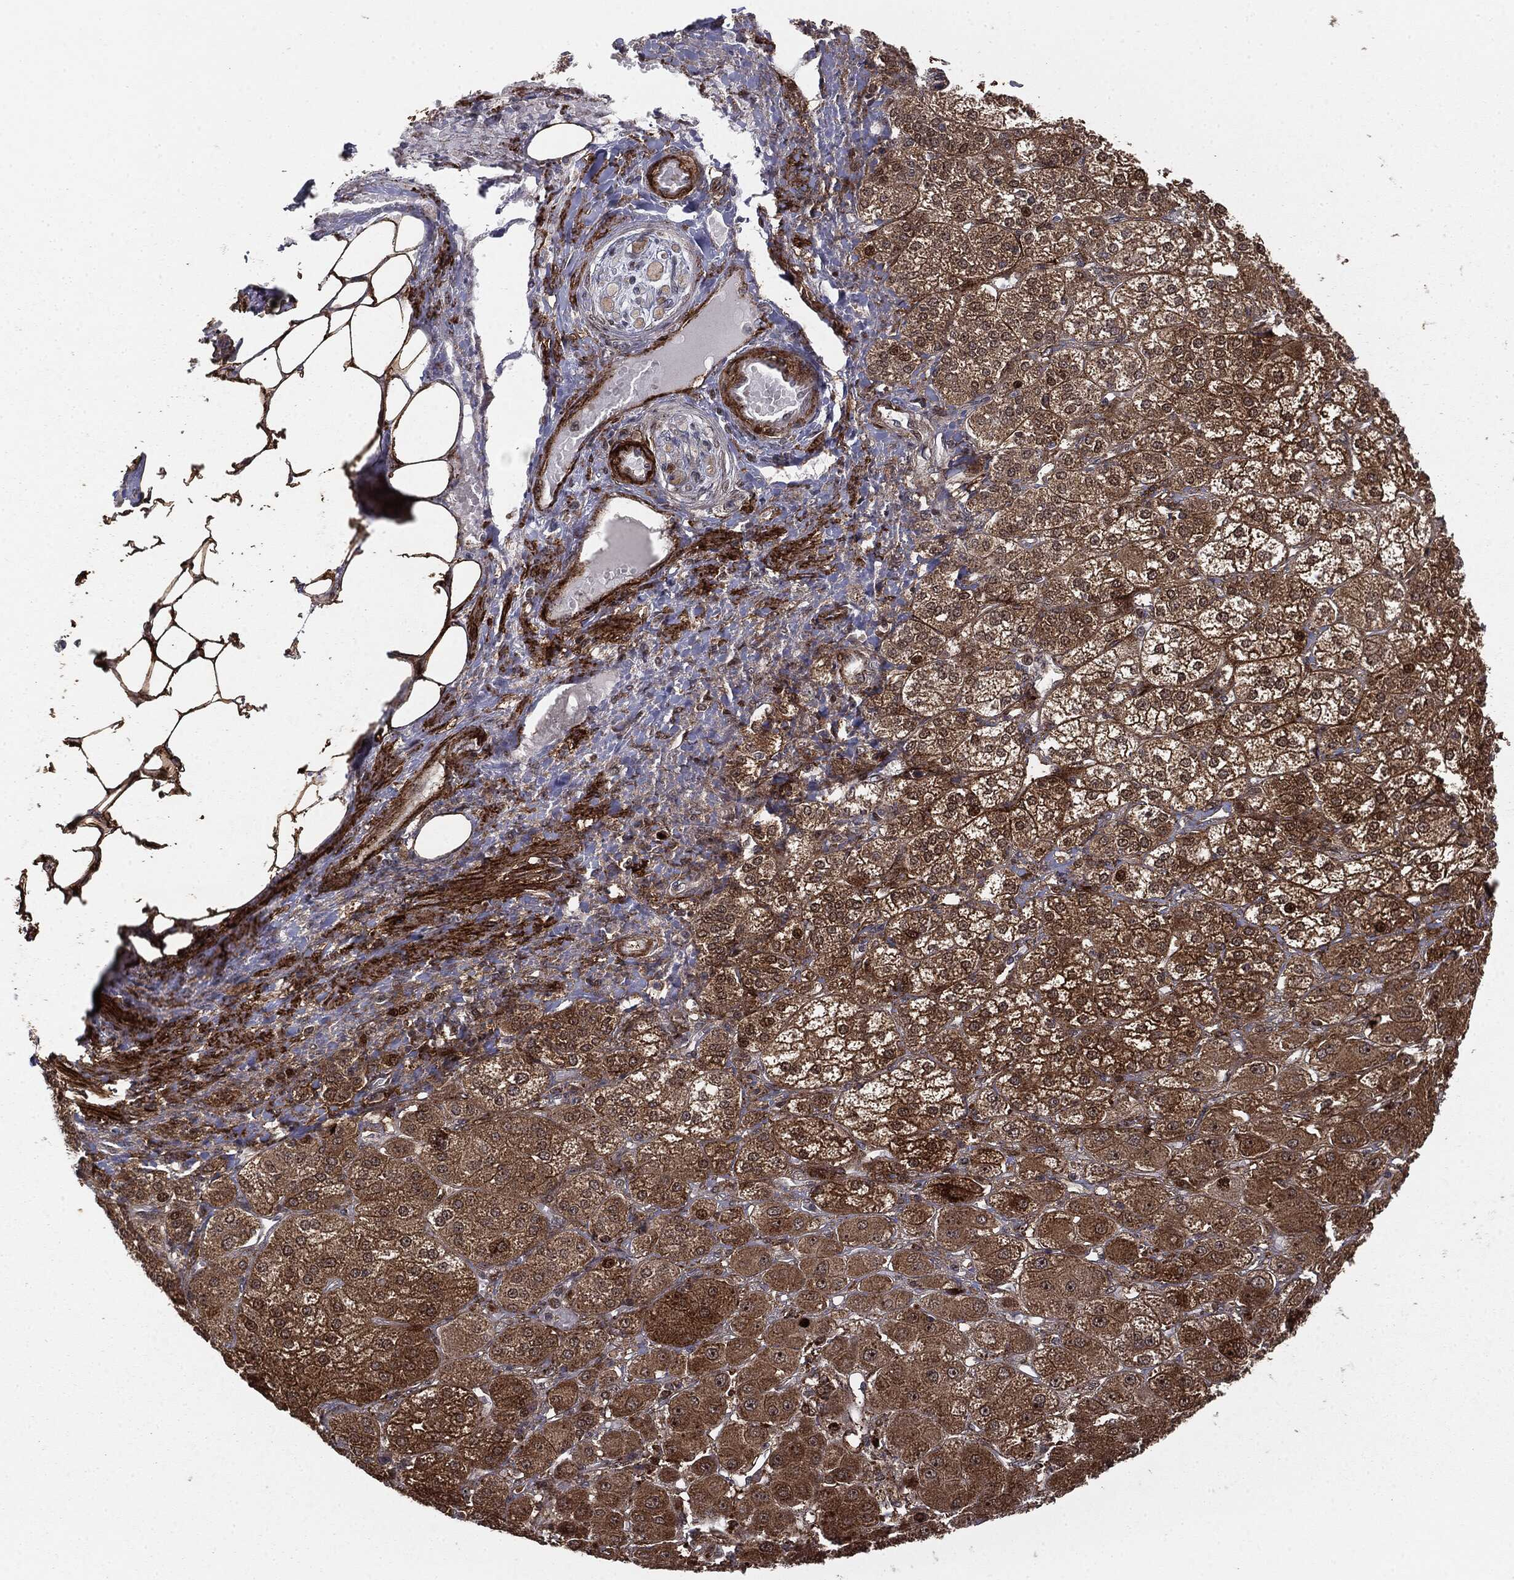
{"staining": {"intensity": "strong", "quantity": ">75%", "location": "cytoplasmic/membranous"}, "tissue": "adrenal gland", "cell_type": "Glandular cells", "image_type": "normal", "snomed": [{"axis": "morphology", "description": "Normal tissue, NOS"}, {"axis": "topography", "description": "Adrenal gland"}], "caption": "About >75% of glandular cells in normal adrenal gland show strong cytoplasmic/membranous protein staining as visualized by brown immunohistochemical staining.", "gene": "PTEN", "patient": {"sex": "male", "age": 70}}